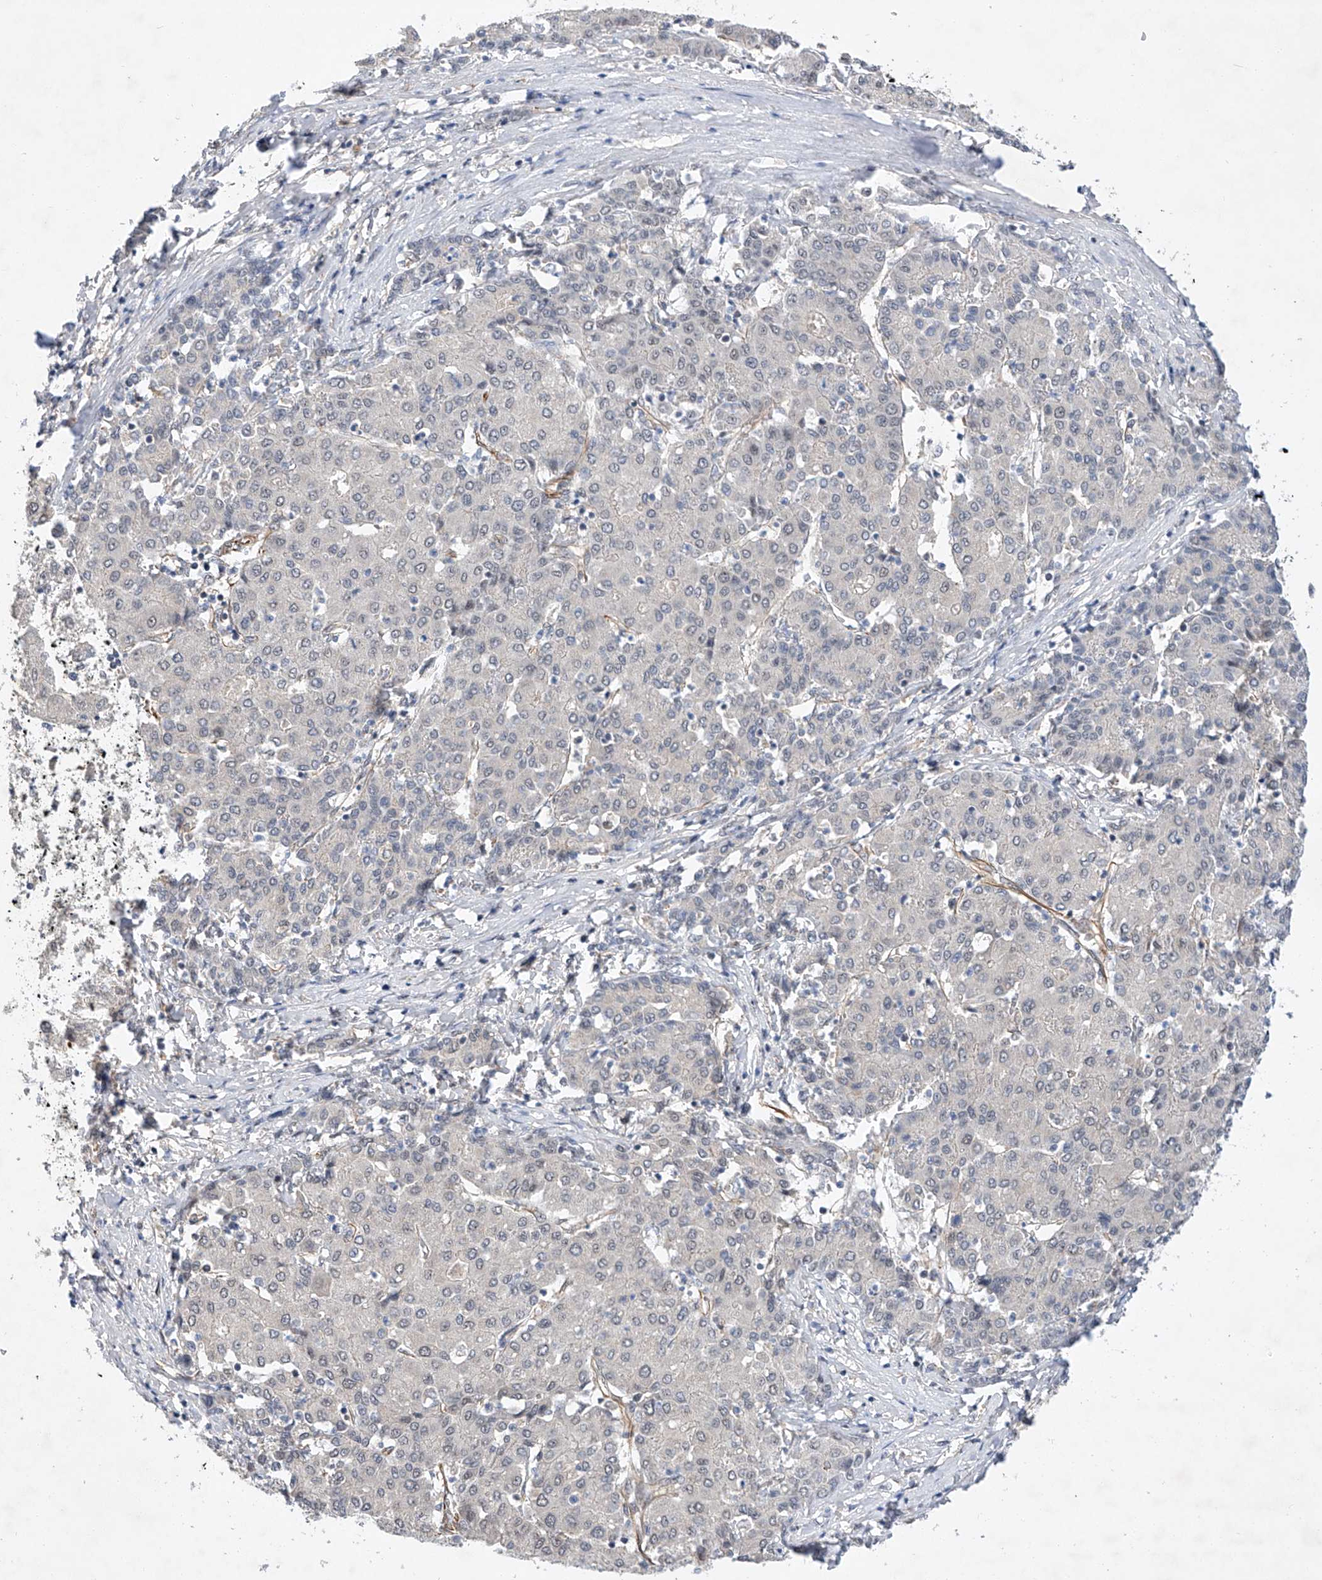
{"staining": {"intensity": "negative", "quantity": "none", "location": "none"}, "tissue": "liver cancer", "cell_type": "Tumor cells", "image_type": "cancer", "snomed": [{"axis": "morphology", "description": "Carcinoma, Hepatocellular, NOS"}, {"axis": "topography", "description": "Liver"}], "caption": "A histopathology image of human liver cancer (hepatocellular carcinoma) is negative for staining in tumor cells. (DAB (3,3'-diaminobenzidine) immunohistochemistry (IHC) visualized using brightfield microscopy, high magnification).", "gene": "AMD1", "patient": {"sex": "male", "age": 65}}